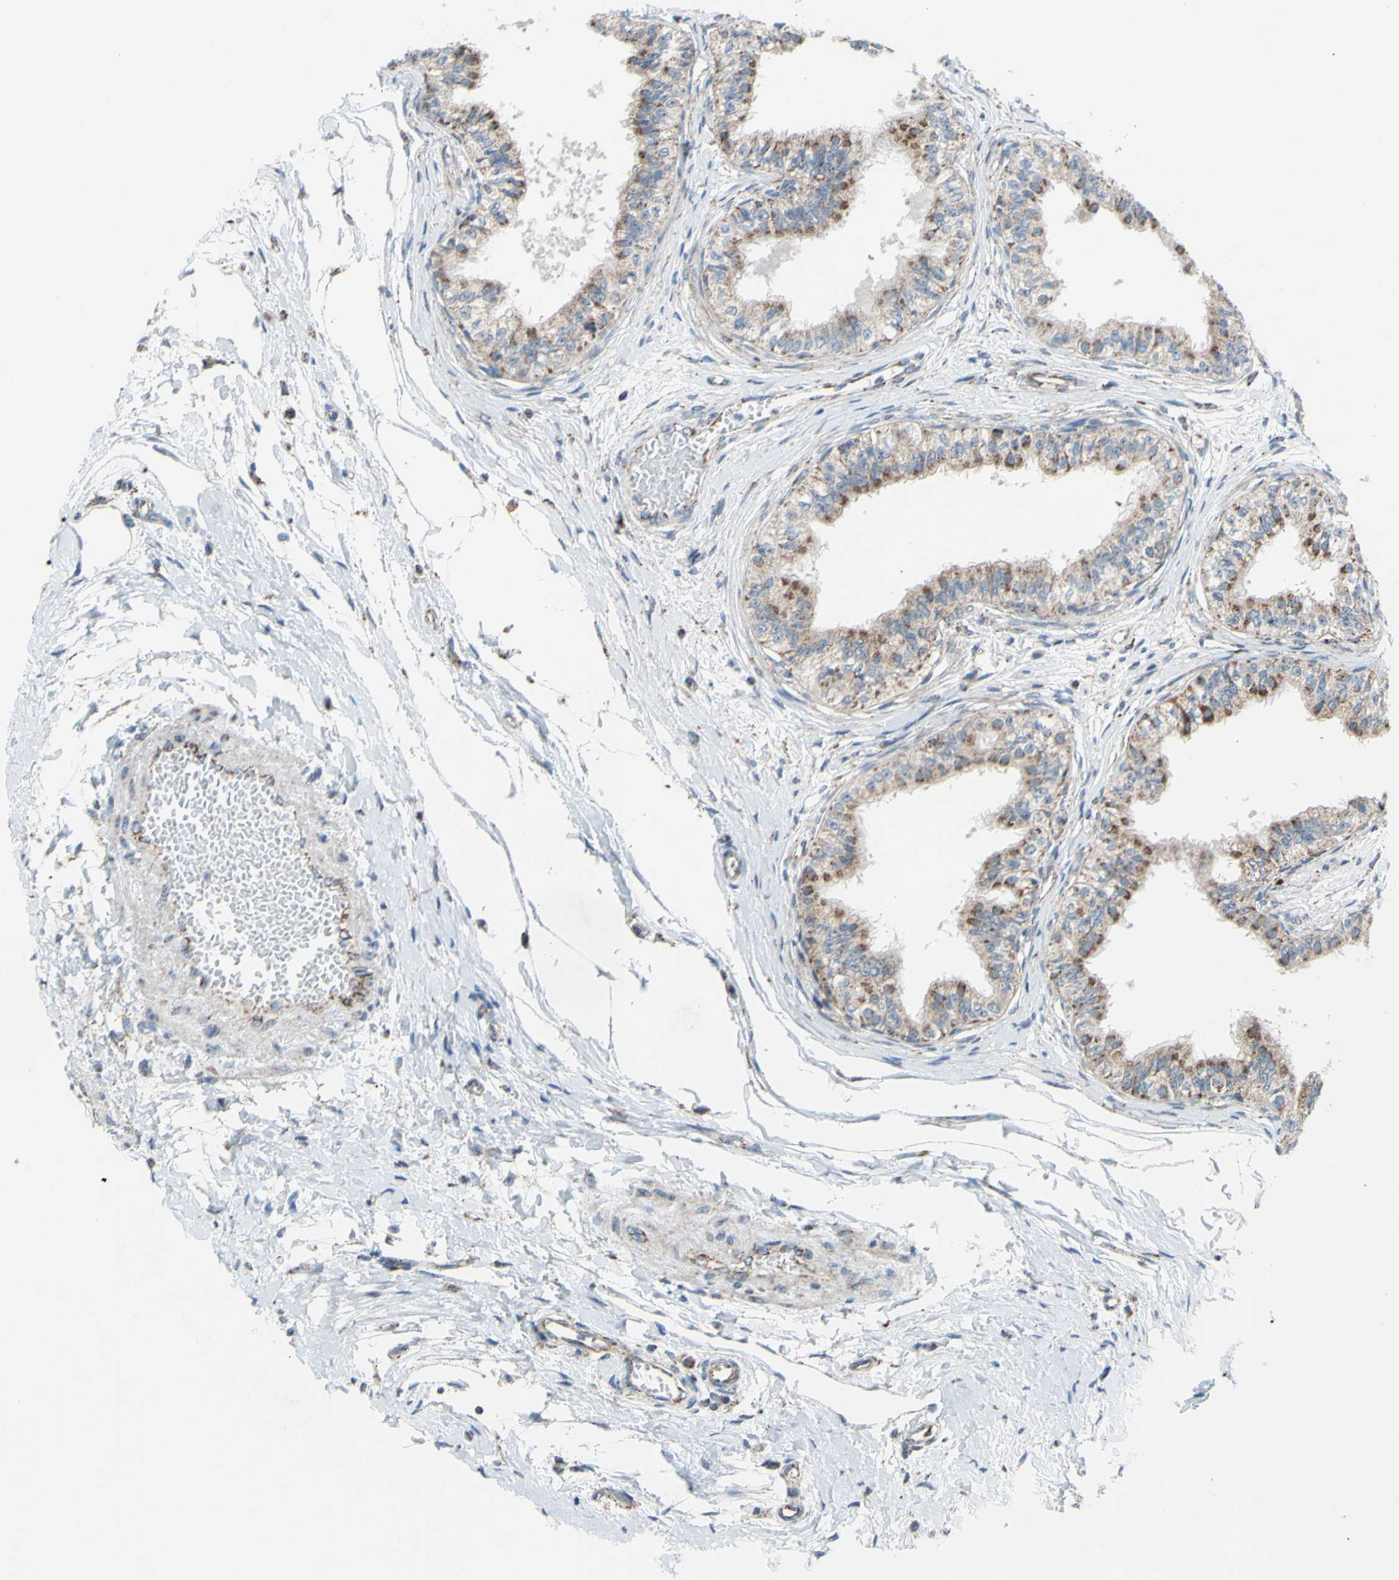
{"staining": {"intensity": "weak", "quantity": ">75%", "location": "cytoplasmic/membranous"}, "tissue": "epididymis", "cell_type": "Glandular cells", "image_type": "normal", "snomed": [{"axis": "morphology", "description": "Normal tissue, NOS"}, {"axis": "morphology", "description": "Adenocarcinoma, metastatic, NOS"}, {"axis": "topography", "description": "Testis"}, {"axis": "topography", "description": "Epididymis"}], "caption": "The micrograph displays a brown stain indicating the presence of a protein in the cytoplasmic/membranous of glandular cells in epididymis. The protein of interest is shown in brown color, while the nuclei are stained blue.", "gene": "GLT8D1", "patient": {"sex": "male", "age": 26}}